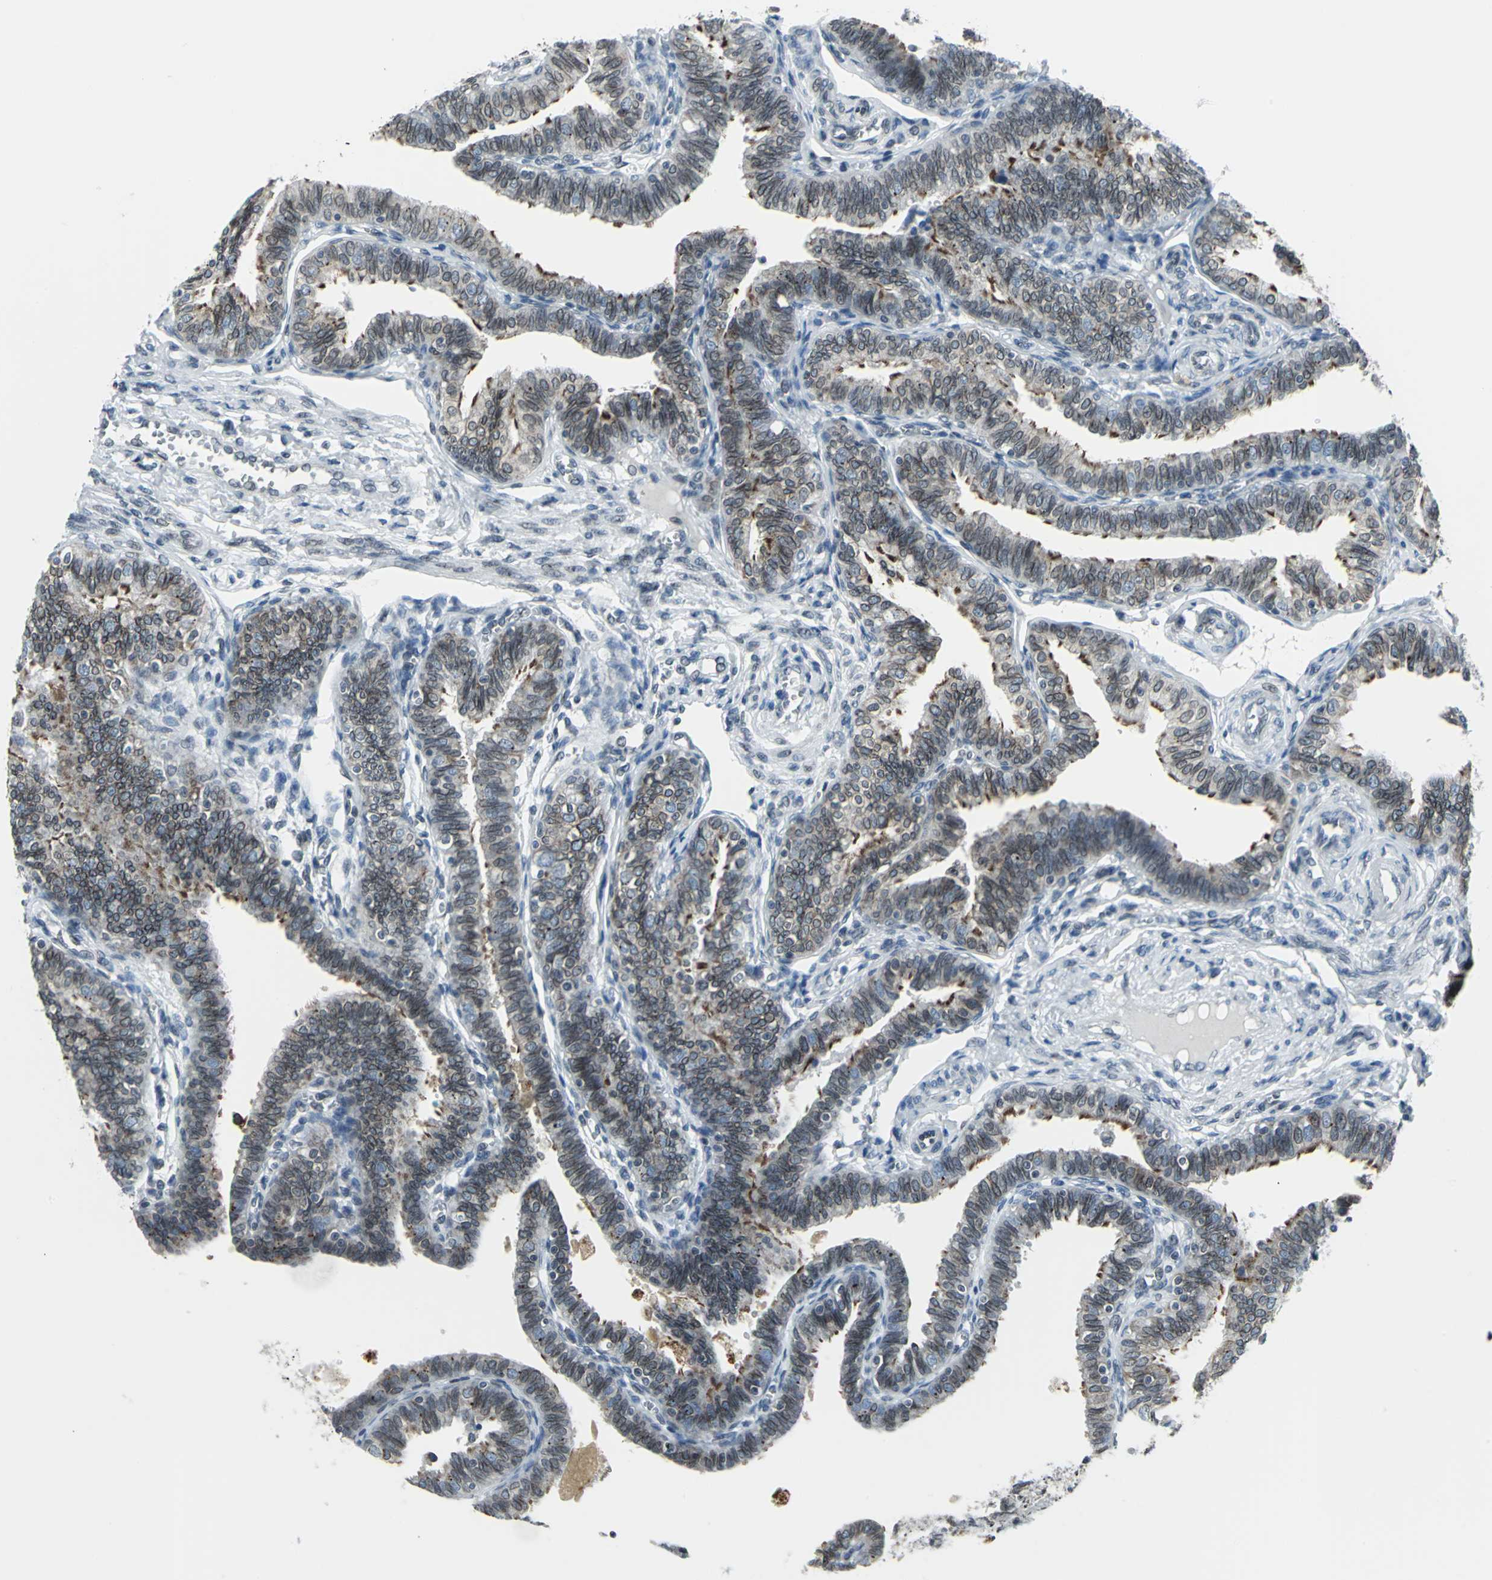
{"staining": {"intensity": "strong", "quantity": ">75%", "location": "cytoplasmic/membranous,nuclear"}, "tissue": "fallopian tube", "cell_type": "Glandular cells", "image_type": "normal", "snomed": [{"axis": "morphology", "description": "Normal tissue, NOS"}, {"axis": "topography", "description": "Fallopian tube"}], "caption": "Strong cytoplasmic/membranous,nuclear expression is seen in approximately >75% of glandular cells in benign fallopian tube. The protein is stained brown, and the nuclei are stained in blue (DAB IHC with brightfield microscopy, high magnification).", "gene": "SNUPN", "patient": {"sex": "female", "age": 46}}